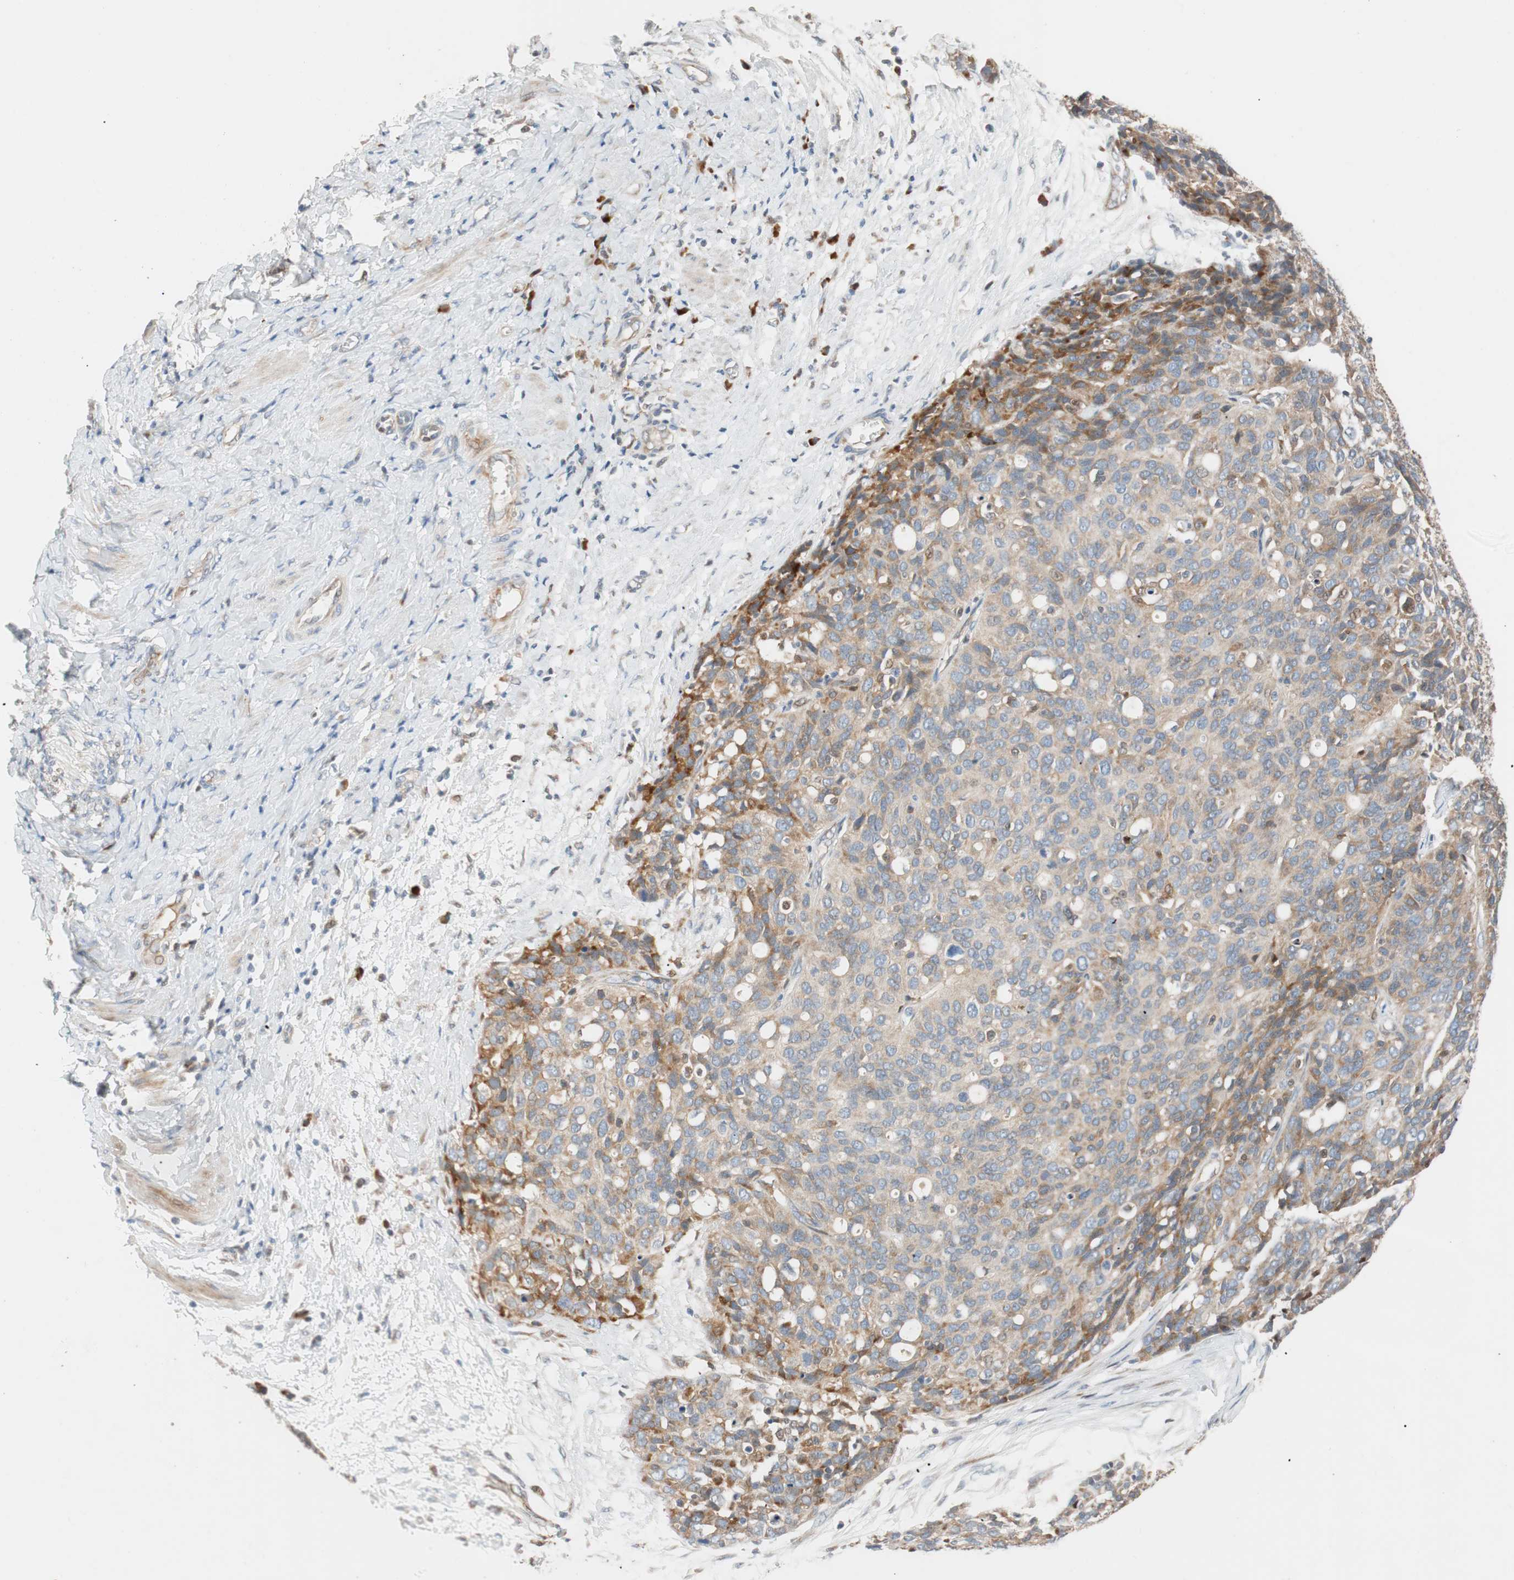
{"staining": {"intensity": "moderate", "quantity": ">75%", "location": "cytoplasmic/membranous"}, "tissue": "ovarian cancer", "cell_type": "Tumor cells", "image_type": "cancer", "snomed": [{"axis": "morphology", "description": "Carcinoma, endometroid"}, {"axis": "topography", "description": "Ovary"}], "caption": "Brown immunohistochemical staining in endometroid carcinoma (ovarian) exhibits moderate cytoplasmic/membranous staining in approximately >75% of tumor cells.", "gene": "FAAH", "patient": {"sex": "female", "age": 60}}